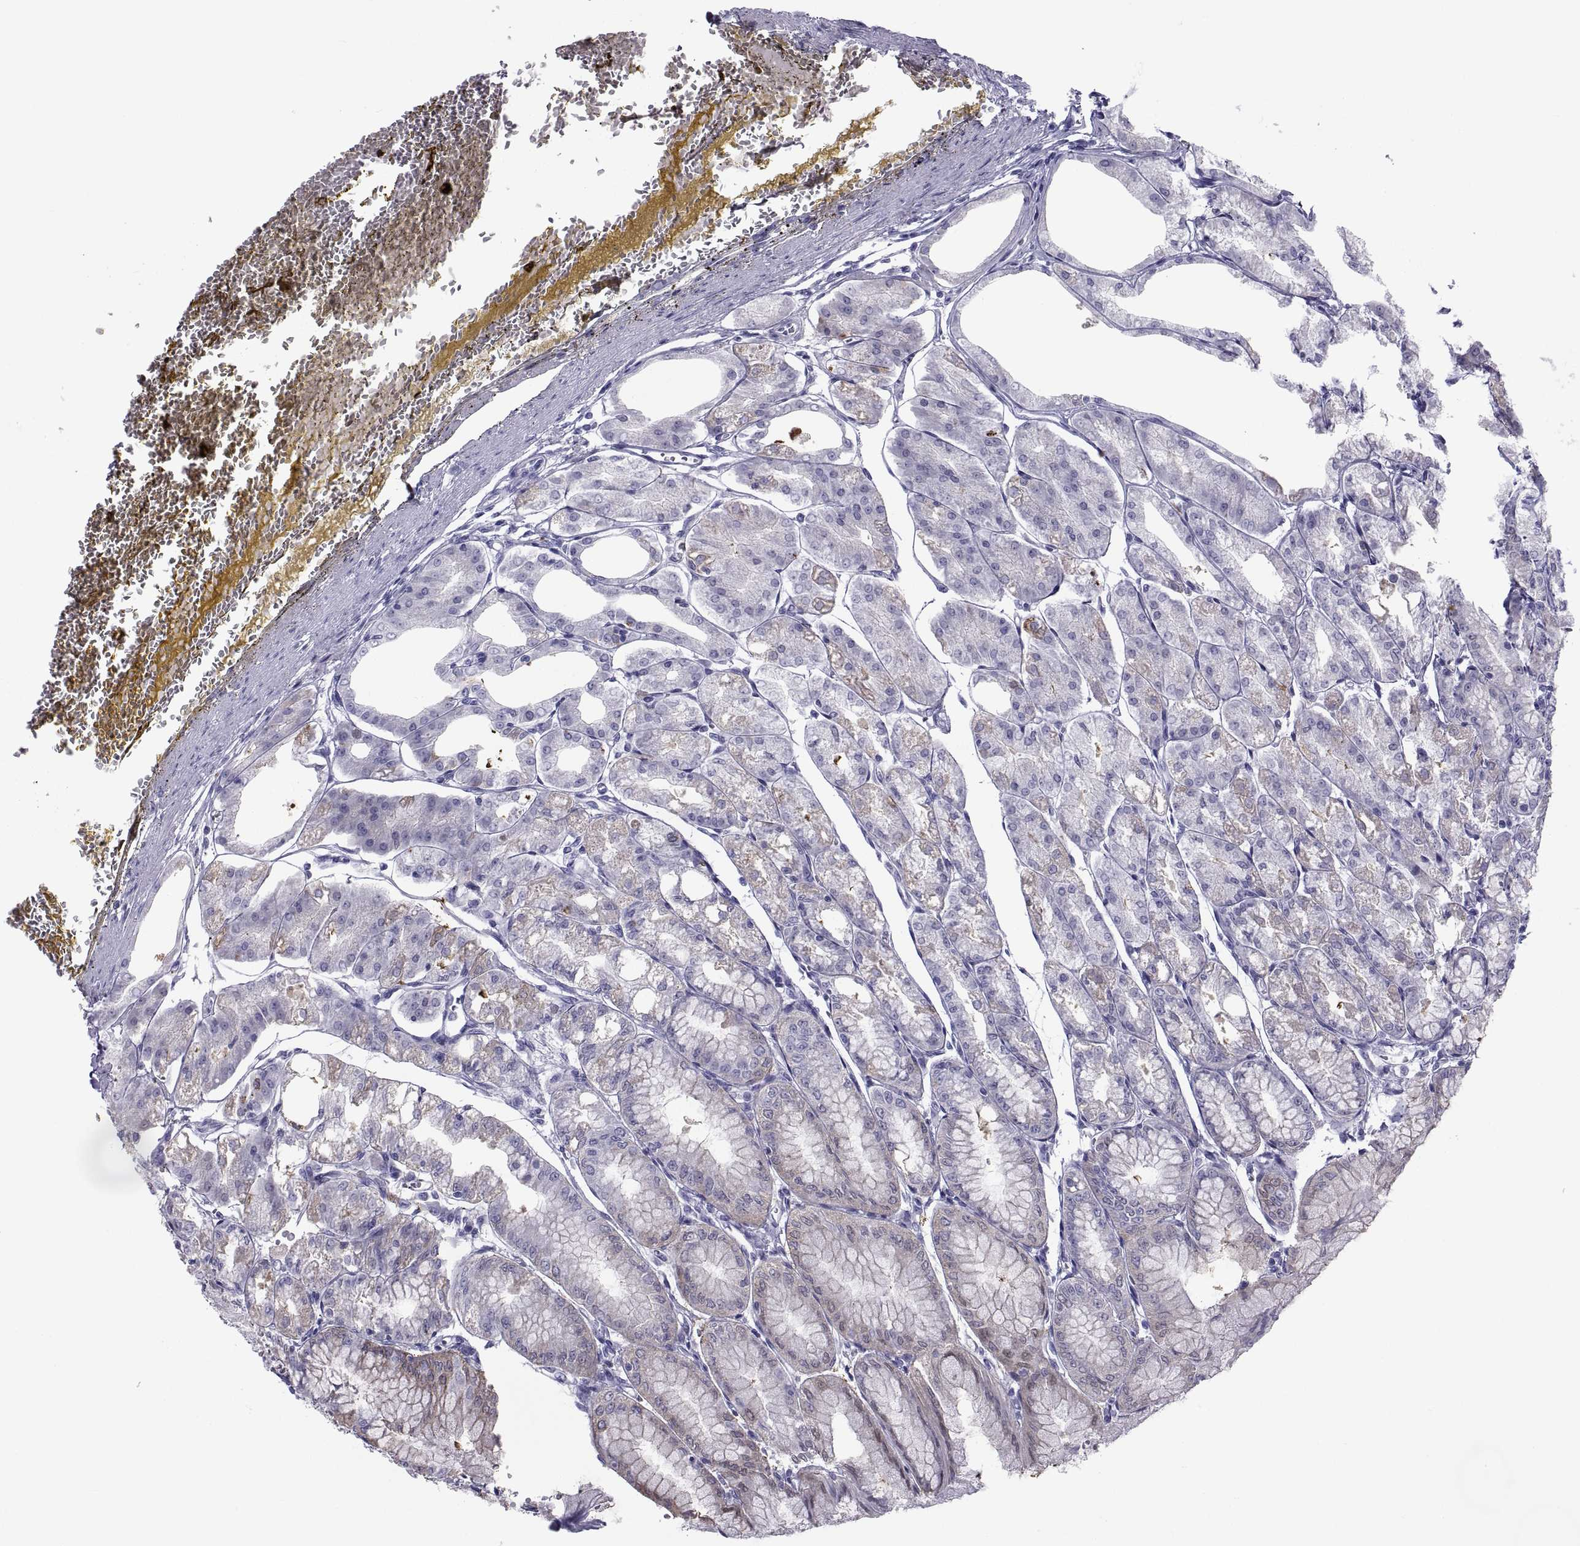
{"staining": {"intensity": "weak", "quantity": "<25%", "location": "cytoplasmic/membranous"}, "tissue": "stomach", "cell_type": "Glandular cells", "image_type": "normal", "snomed": [{"axis": "morphology", "description": "Normal tissue, NOS"}, {"axis": "topography", "description": "Stomach, lower"}], "caption": "Immunohistochemistry (IHC) micrograph of unremarkable stomach: human stomach stained with DAB (3,3'-diaminobenzidine) reveals no significant protein positivity in glandular cells. Nuclei are stained in blue.", "gene": "NPTX2", "patient": {"sex": "male", "age": 71}}